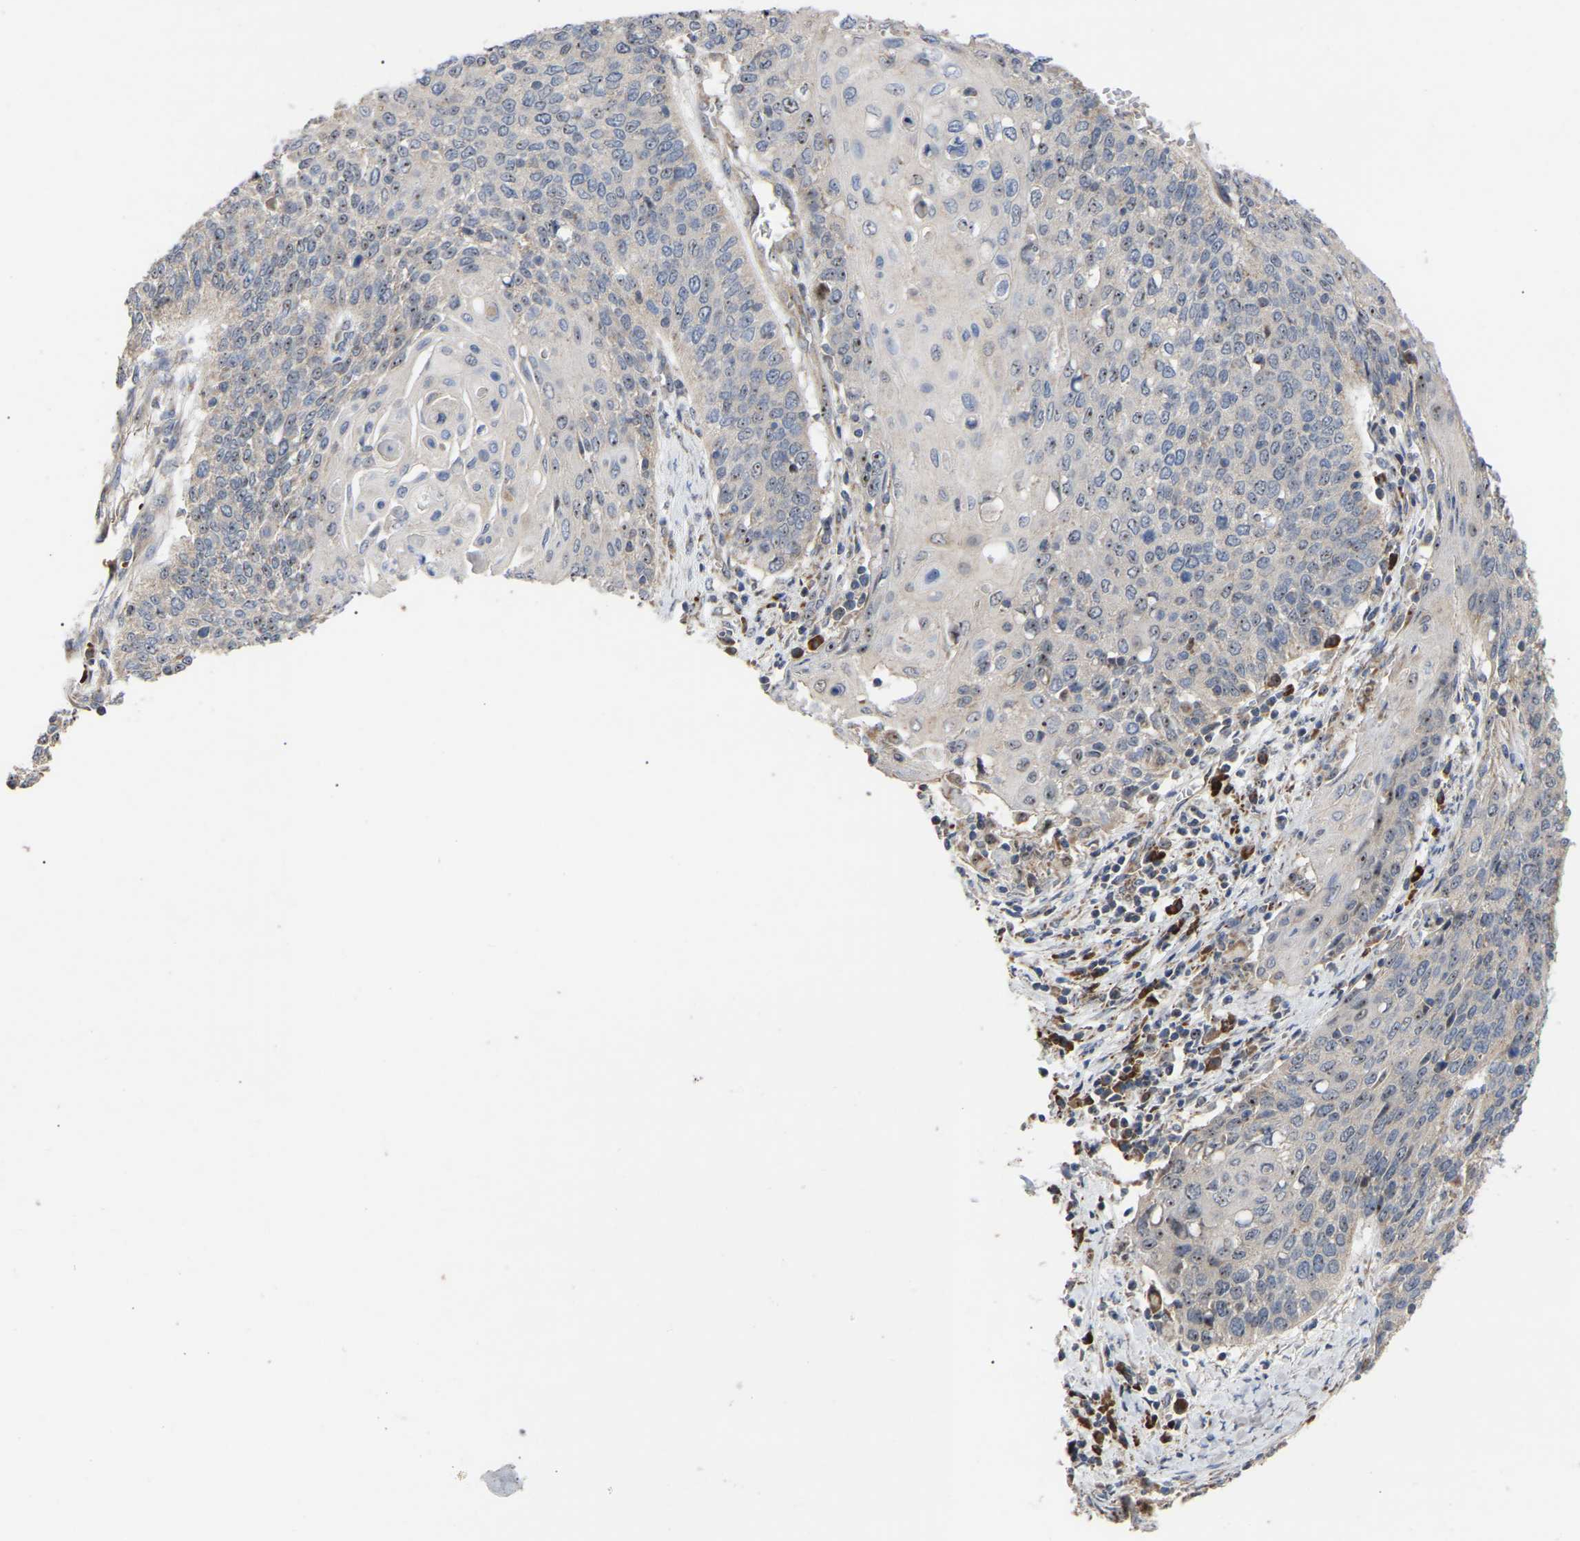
{"staining": {"intensity": "moderate", "quantity": "25%-75%", "location": "nuclear"}, "tissue": "cervical cancer", "cell_type": "Tumor cells", "image_type": "cancer", "snomed": [{"axis": "morphology", "description": "Squamous cell carcinoma, NOS"}, {"axis": "topography", "description": "Cervix"}], "caption": "Approximately 25%-75% of tumor cells in cervical squamous cell carcinoma reveal moderate nuclear protein staining as visualized by brown immunohistochemical staining.", "gene": "NOP53", "patient": {"sex": "female", "age": 39}}